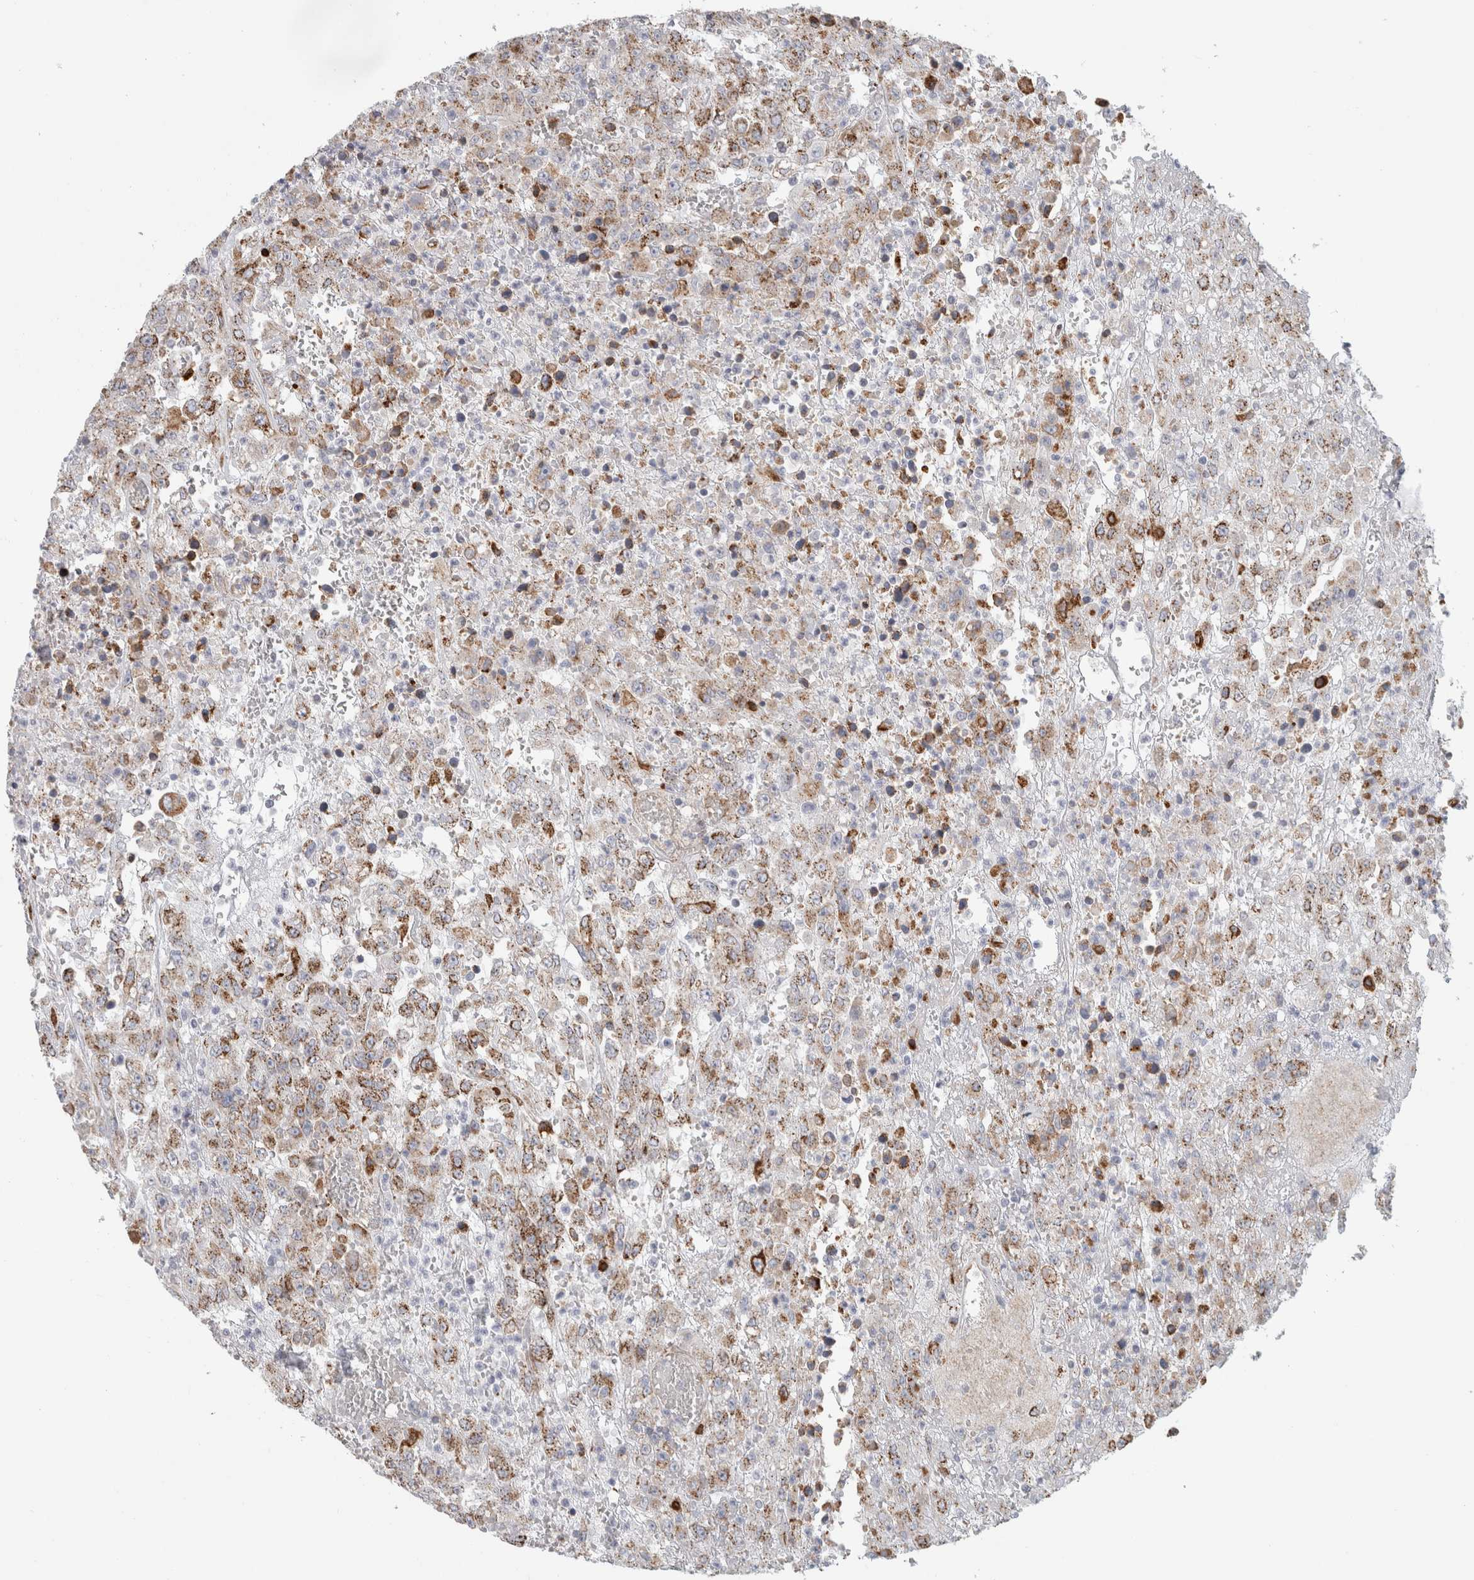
{"staining": {"intensity": "weak", "quantity": ">75%", "location": "cytoplasmic/membranous"}, "tissue": "urothelial cancer", "cell_type": "Tumor cells", "image_type": "cancer", "snomed": [{"axis": "morphology", "description": "Urothelial carcinoma, High grade"}, {"axis": "topography", "description": "Urinary bladder"}], "caption": "High-magnification brightfield microscopy of urothelial cancer stained with DAB (brown) and counterstained with hematoxylin (blue). tumor cells exhibit weak cytoplasmic/membranous positivity is identified in approximately>75% of cells.", "gene": "MCFD2", "patient": {"sex": "male", "age": 46}}